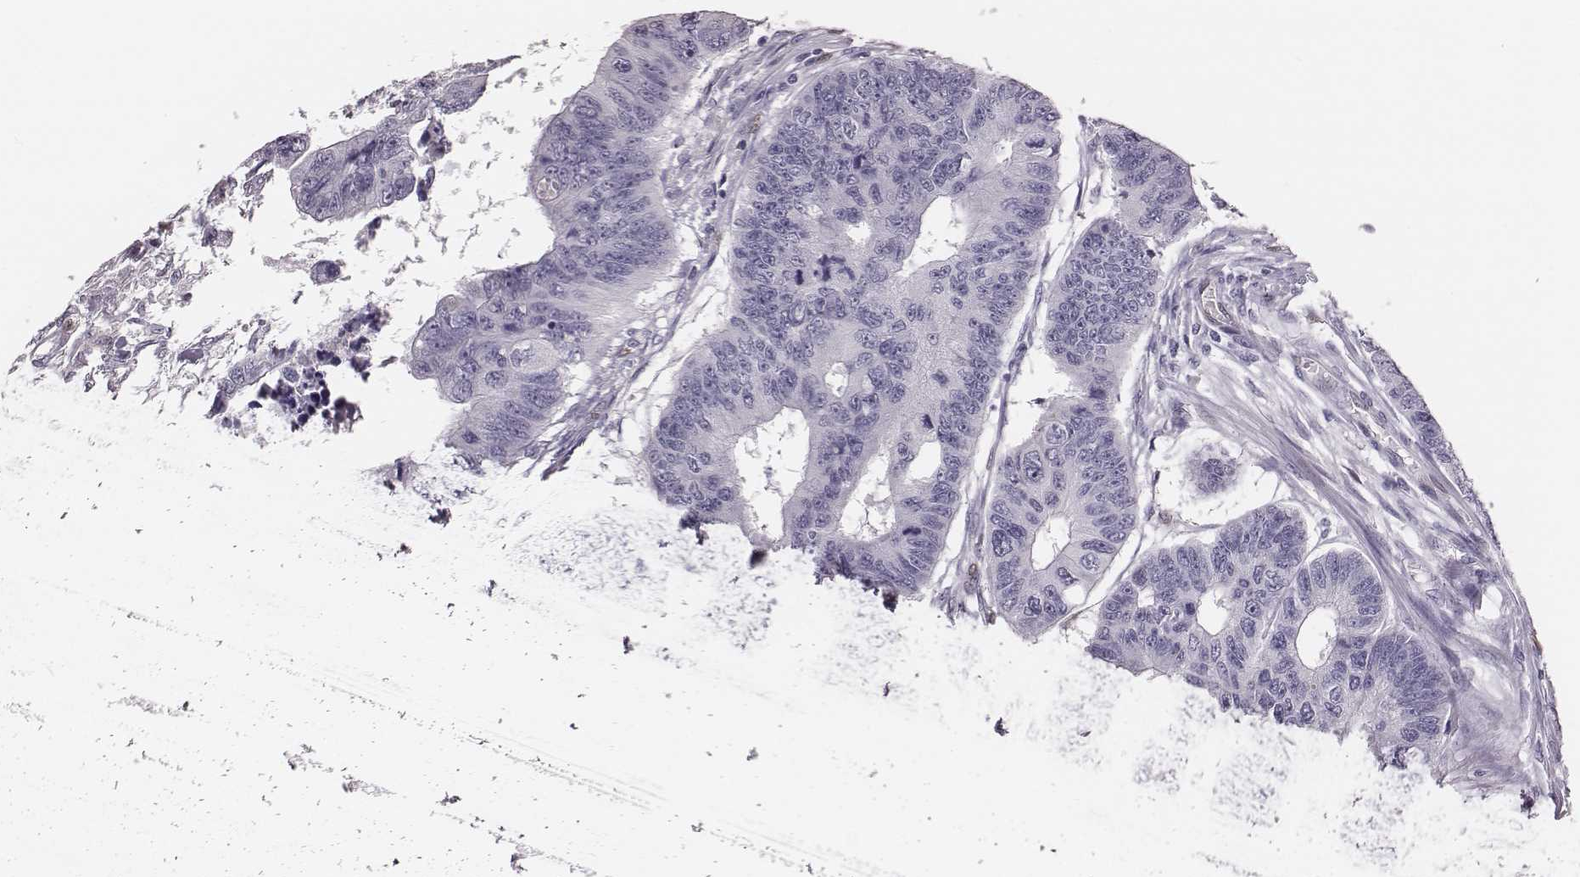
{"staining": {"intensity": "negative", "quantity": "none", "location": "none"}, "tissue": "colorectal cancer", "cell_type": "Tumor cells", "image_type": "cancer", "snomed": [{"axis": "morphology", "description": "Adenocarcinoma, NOS"}, {"axis": "topography", "description": "Rectum"}], "caption": "This is an immunohistochemistry histopathology image of colorectal cancer. There is no expression in tumor cells.", "gene": "ADGRF4", "patient": {"sex": "female", "age": 85}}